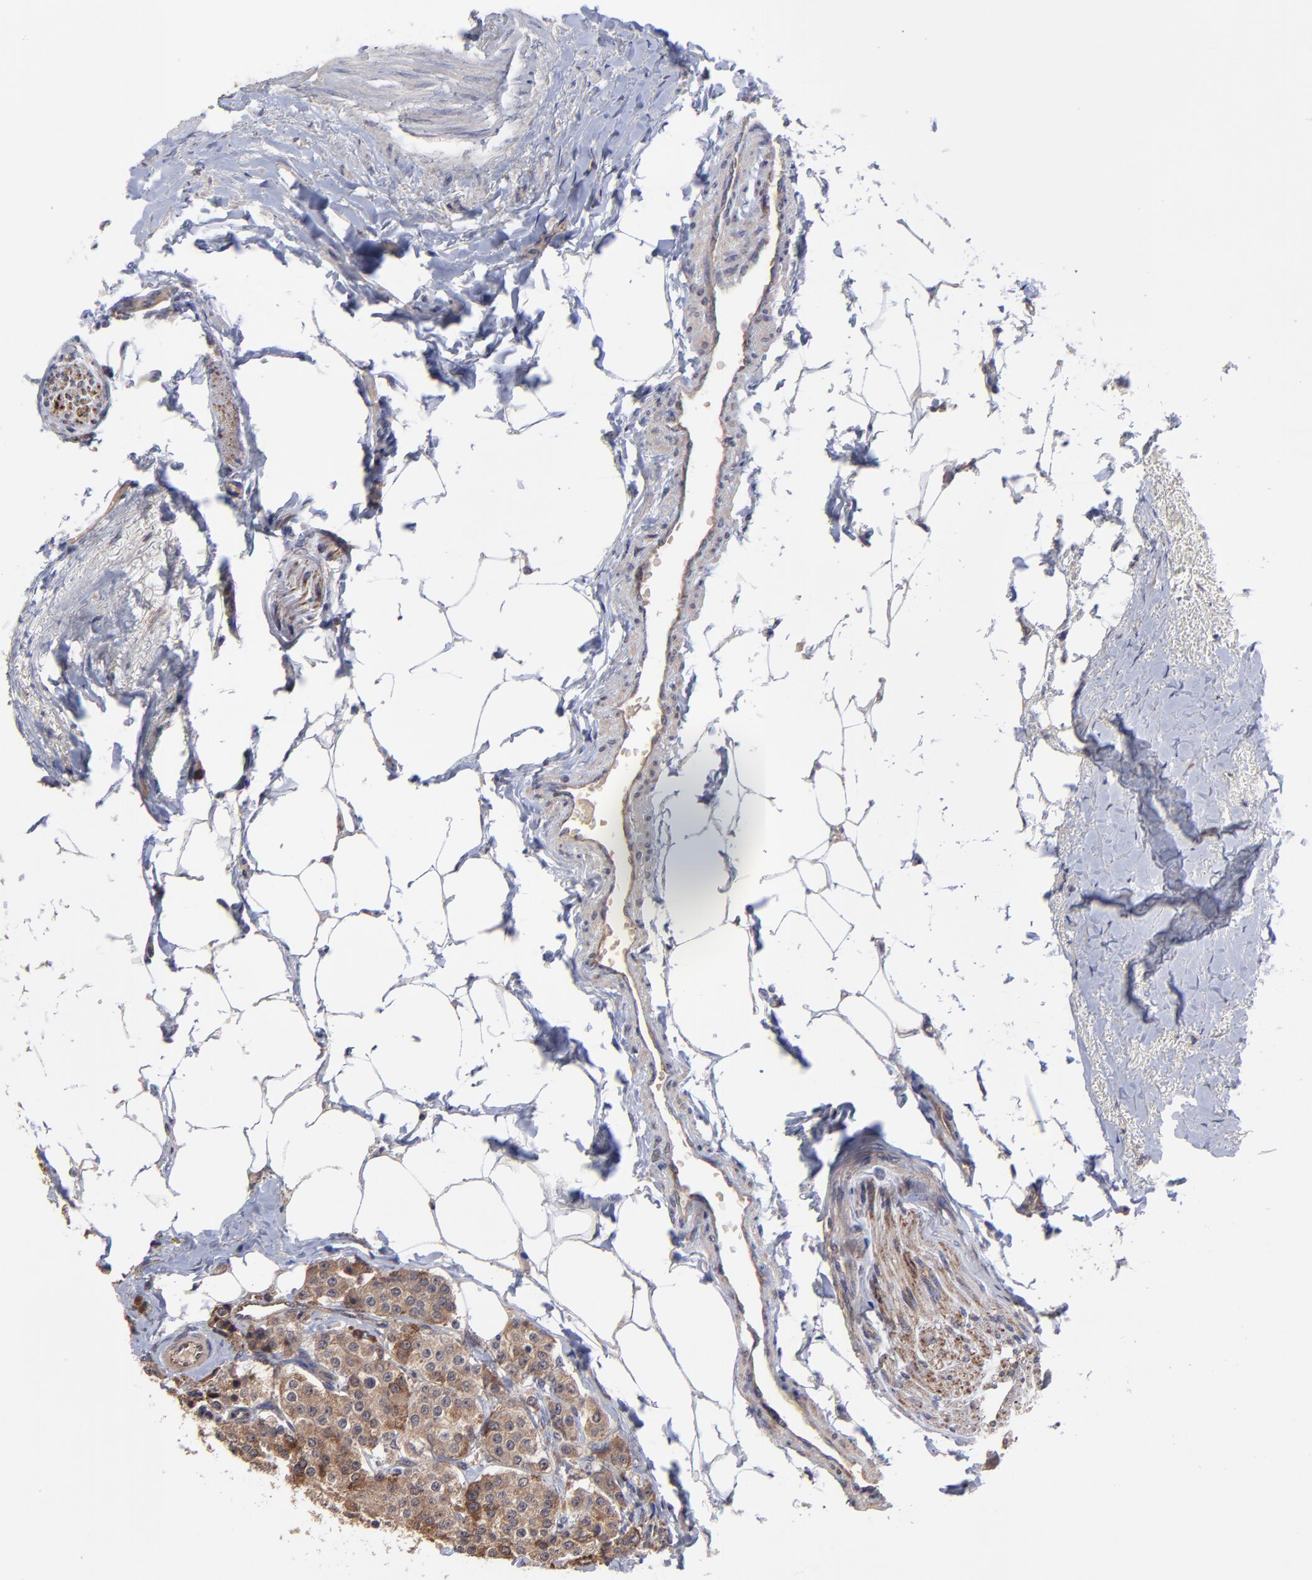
{"staining": {"intensity": "moderate", "quantity": ">75%", "location": "cytoplasmic/membranous"}, "tissue": "carcinoid", "cell_type": "Tumor cells", "image_type": "cancer", "snomed": [{"axis": "morphology", "description": "Carcinoid, malignant, NOS"}, {"axis": "topography", "description": "Colon"}], "caption": "Carcinoid was stained to show a protein in brown. There is medium levels of moderate cytoplasmic/membranous expression in about >75% of tumor cells.", "gene": "ZNF780B", "patient": {"sex": "female", "age": 61}}